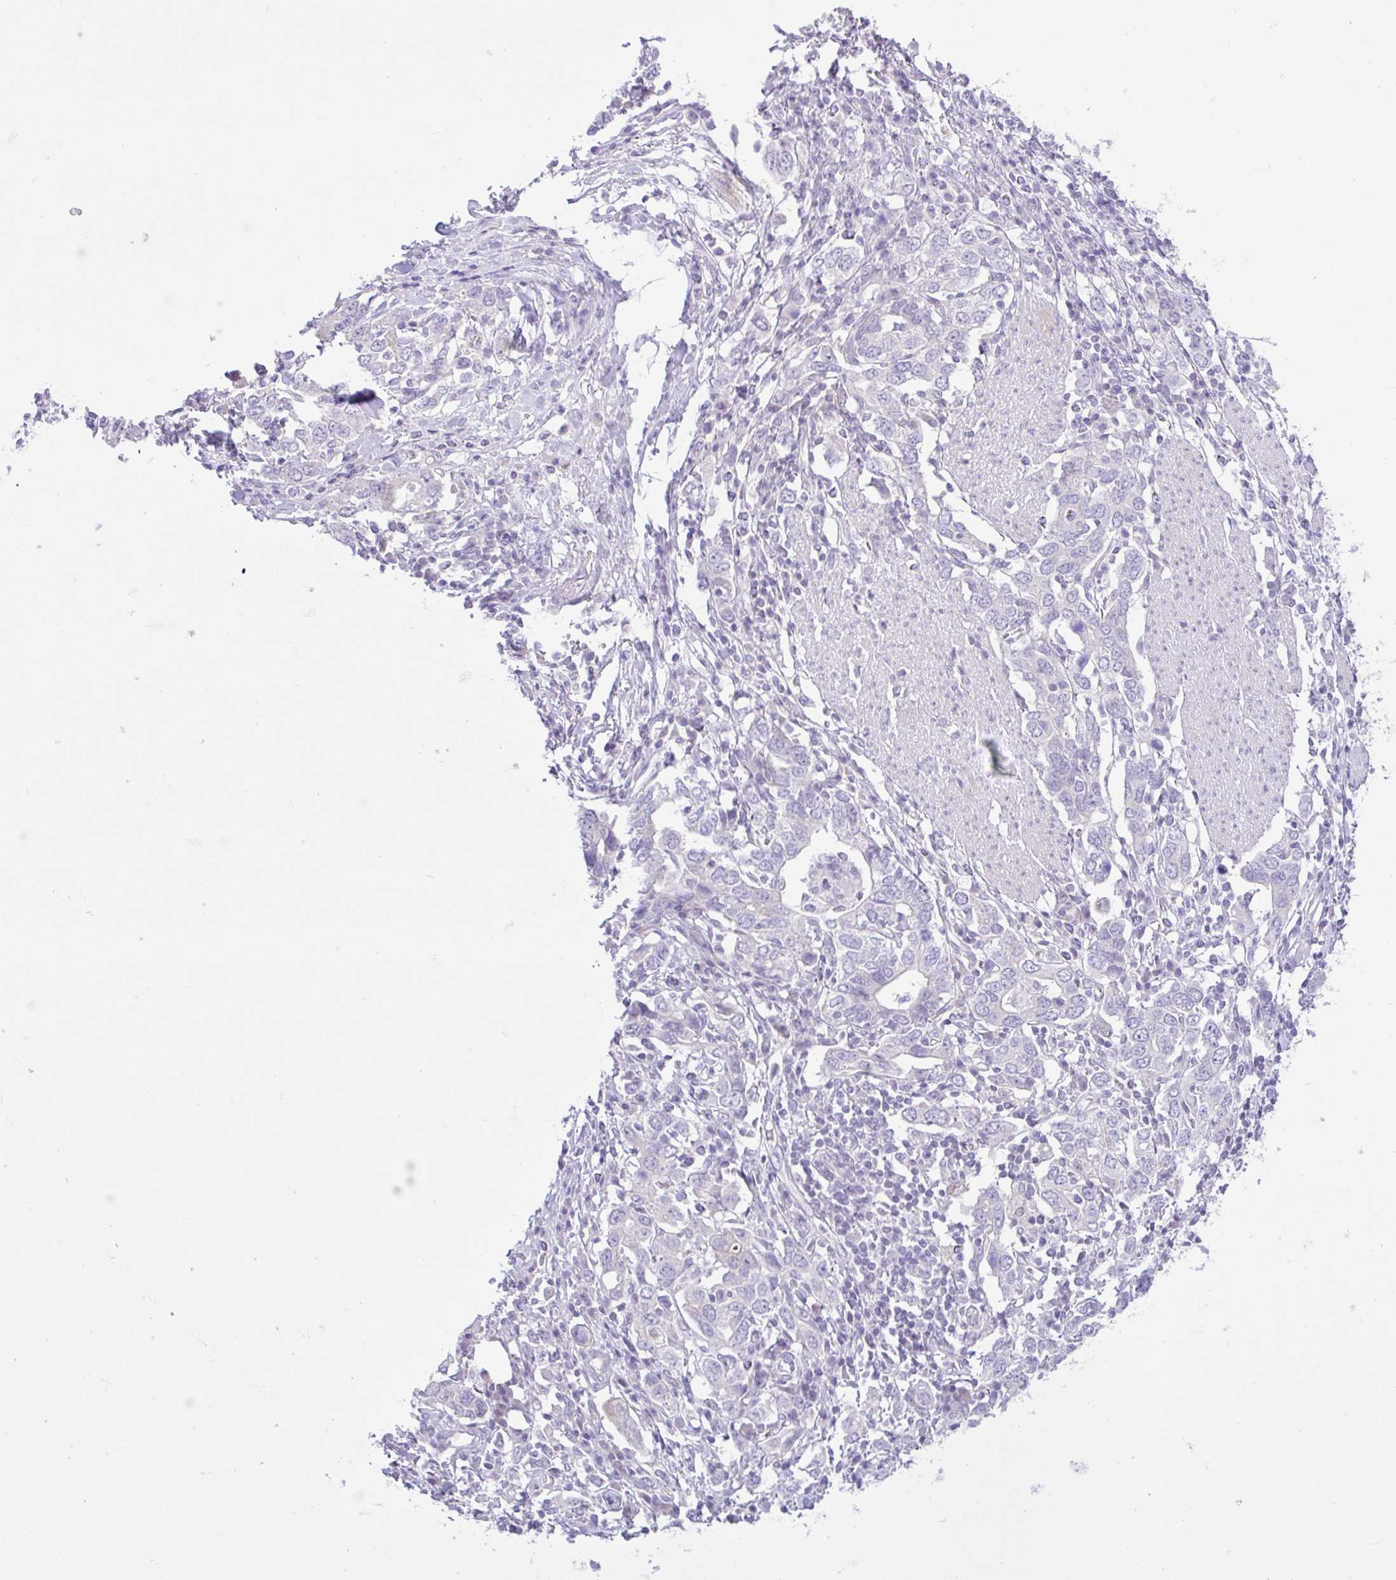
{"staining": {"intensity": "negative", "quantity": "none", "location": "none"}, "tissue": "stomach cancer", "cell_type": "Tumor cells", "image_type": "cancer", "snomed": [{"axis": "morphology", "description": "Adenocarcinoma, NOS"}, {"axis": "topography", "description": "Stomach, upper"}, {"axis": "topography", "description": "Stomach"}], "caption": "Tumor cells are negative for brown protein staining in adenocarcinoma (stomach). (IHC, brightfield microscopy, high magnification).", "gene": "ZNF101", "patient": {"sex": "male", "age": 62}}